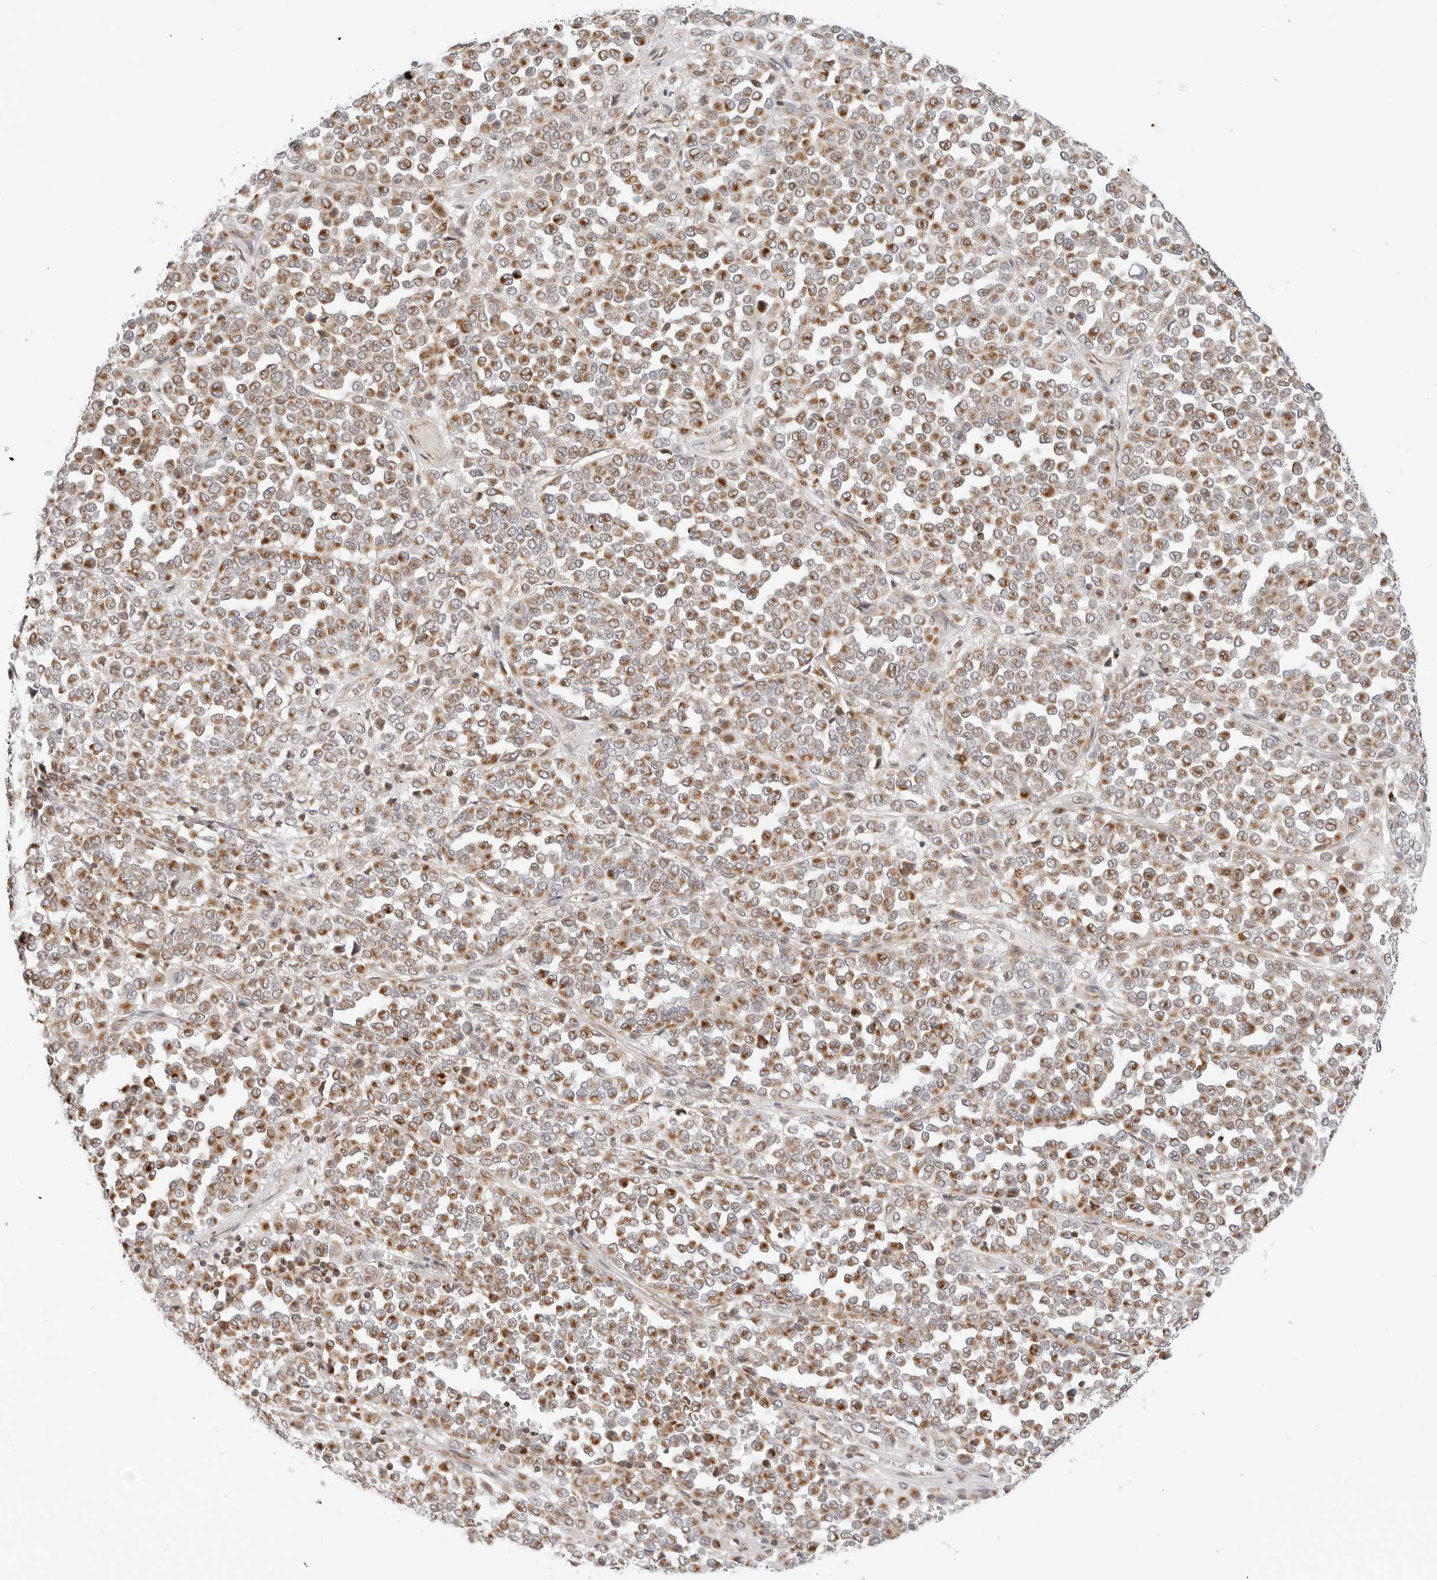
{"staining": {"intensity": "moderate", "quantity": ">75%", "location": "cytoplasmic/membranous"}, "tissue": "melanoma", "cell_type": "Tumor cells", "image_type": "cancer", "snomed": [{"axis": "morphology", "description": "Malignant melanoma, Metastatic site"}, {"axis": "topography", "description": "Pancreas"}], "caption": "IHC histopathology image of neoplastic tissue: melanoma stained using immunohistochemistry (IHC) demonstrates medium levels of moderate protein expression localized specifically in the cytoplasmic/membranous of tumor cells, appearing as a cytoplasmic/membranous brown color.", "gene": "DYRK4", "patient": {"sex": "female", "age": 30}}